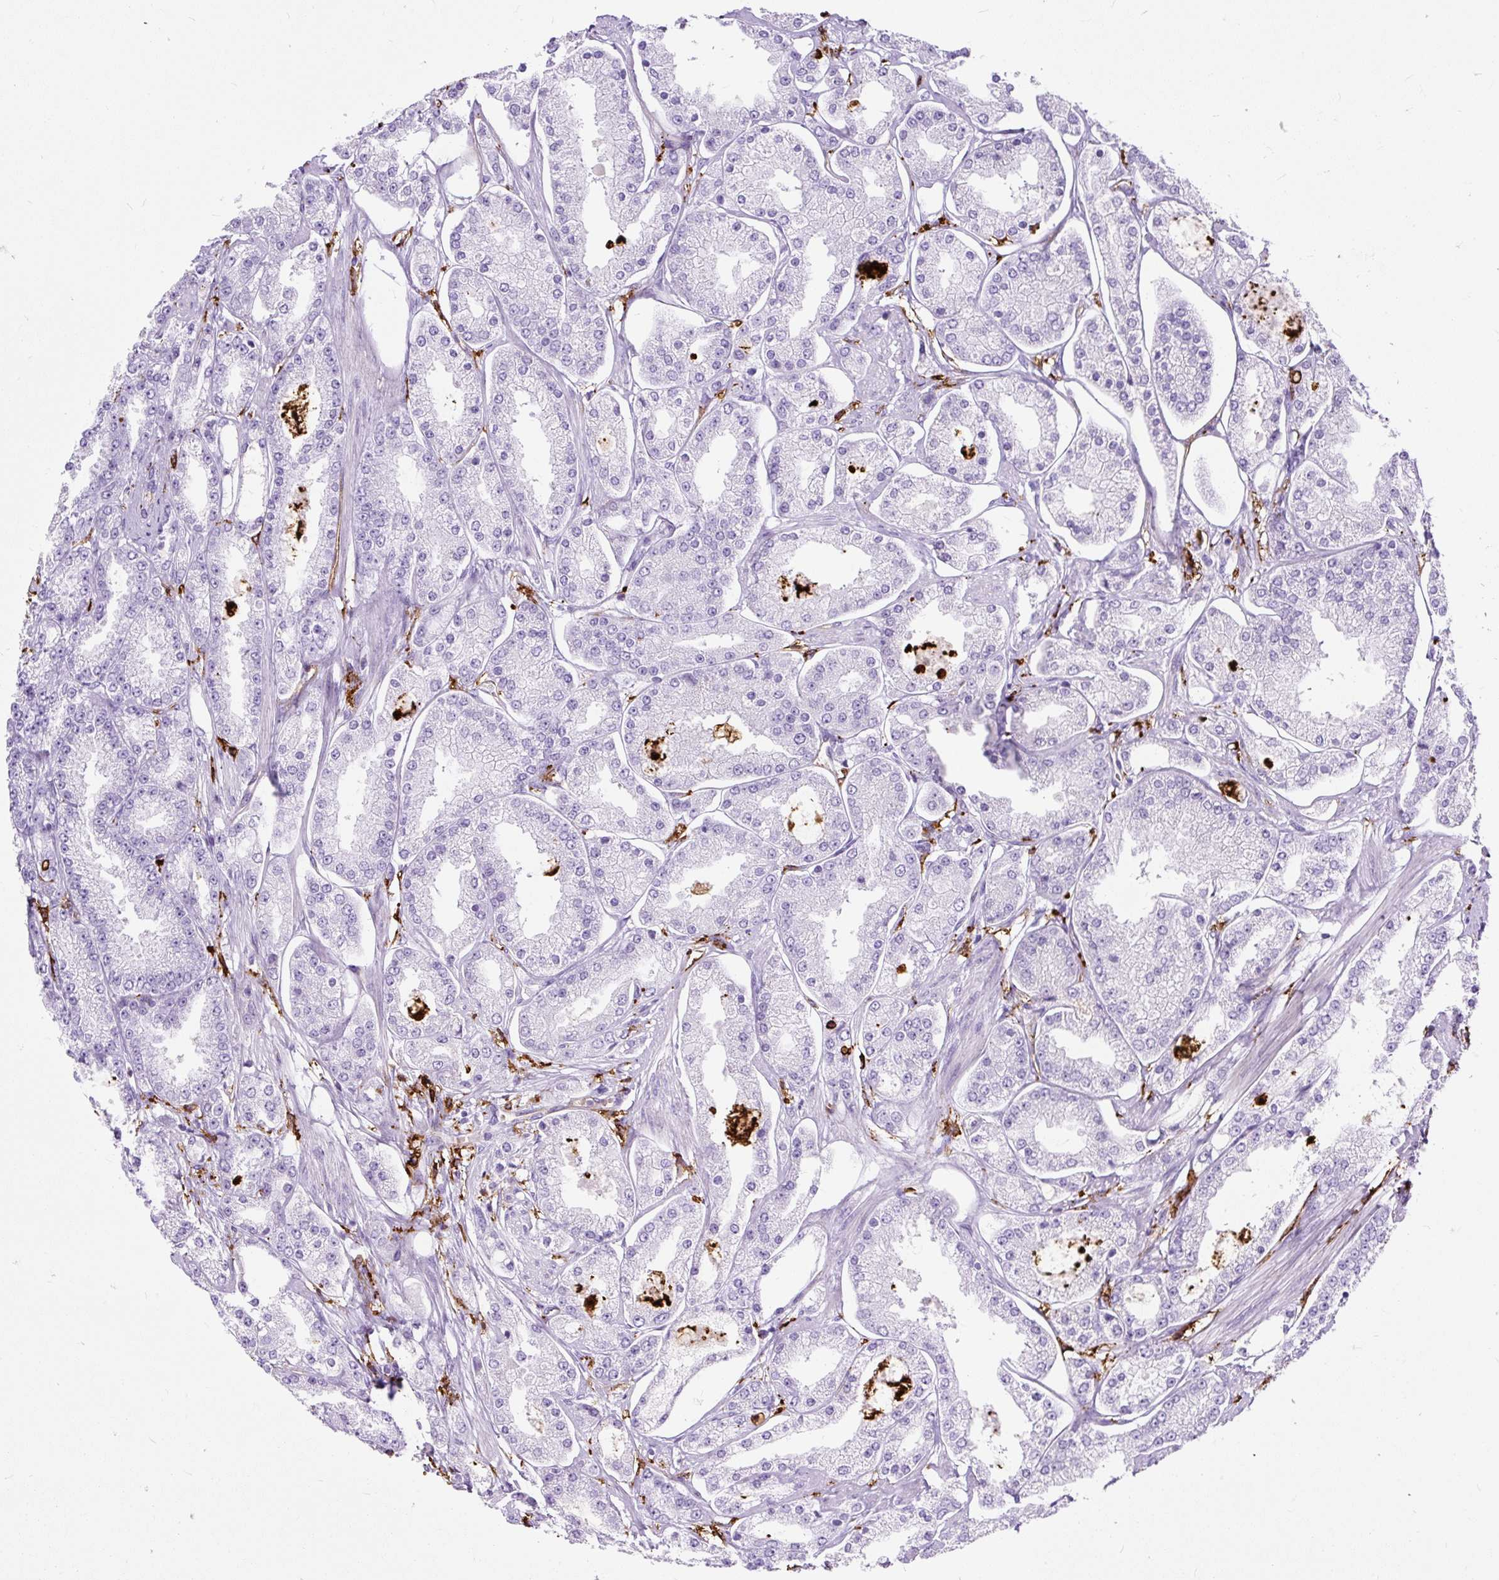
{"staining": {"intensity": "negative", "quantity": "none", "location": "none"}, "tissue": "prostate cancer", "cell_type": "Tumor cells", "image_type": "cancer", "snomed": [{"axis": "morphology", "description": "Adenocarcinoma, High grade"}, {"axis": "topography", "description": "Prostate"}], "caption": "Protein analysis of prostate adenocarcinoma (high-grade) shows no significant expression in tumor cells.", "gene": "HLA-DRA", "patient": {"sex": "male", "age": 69}}